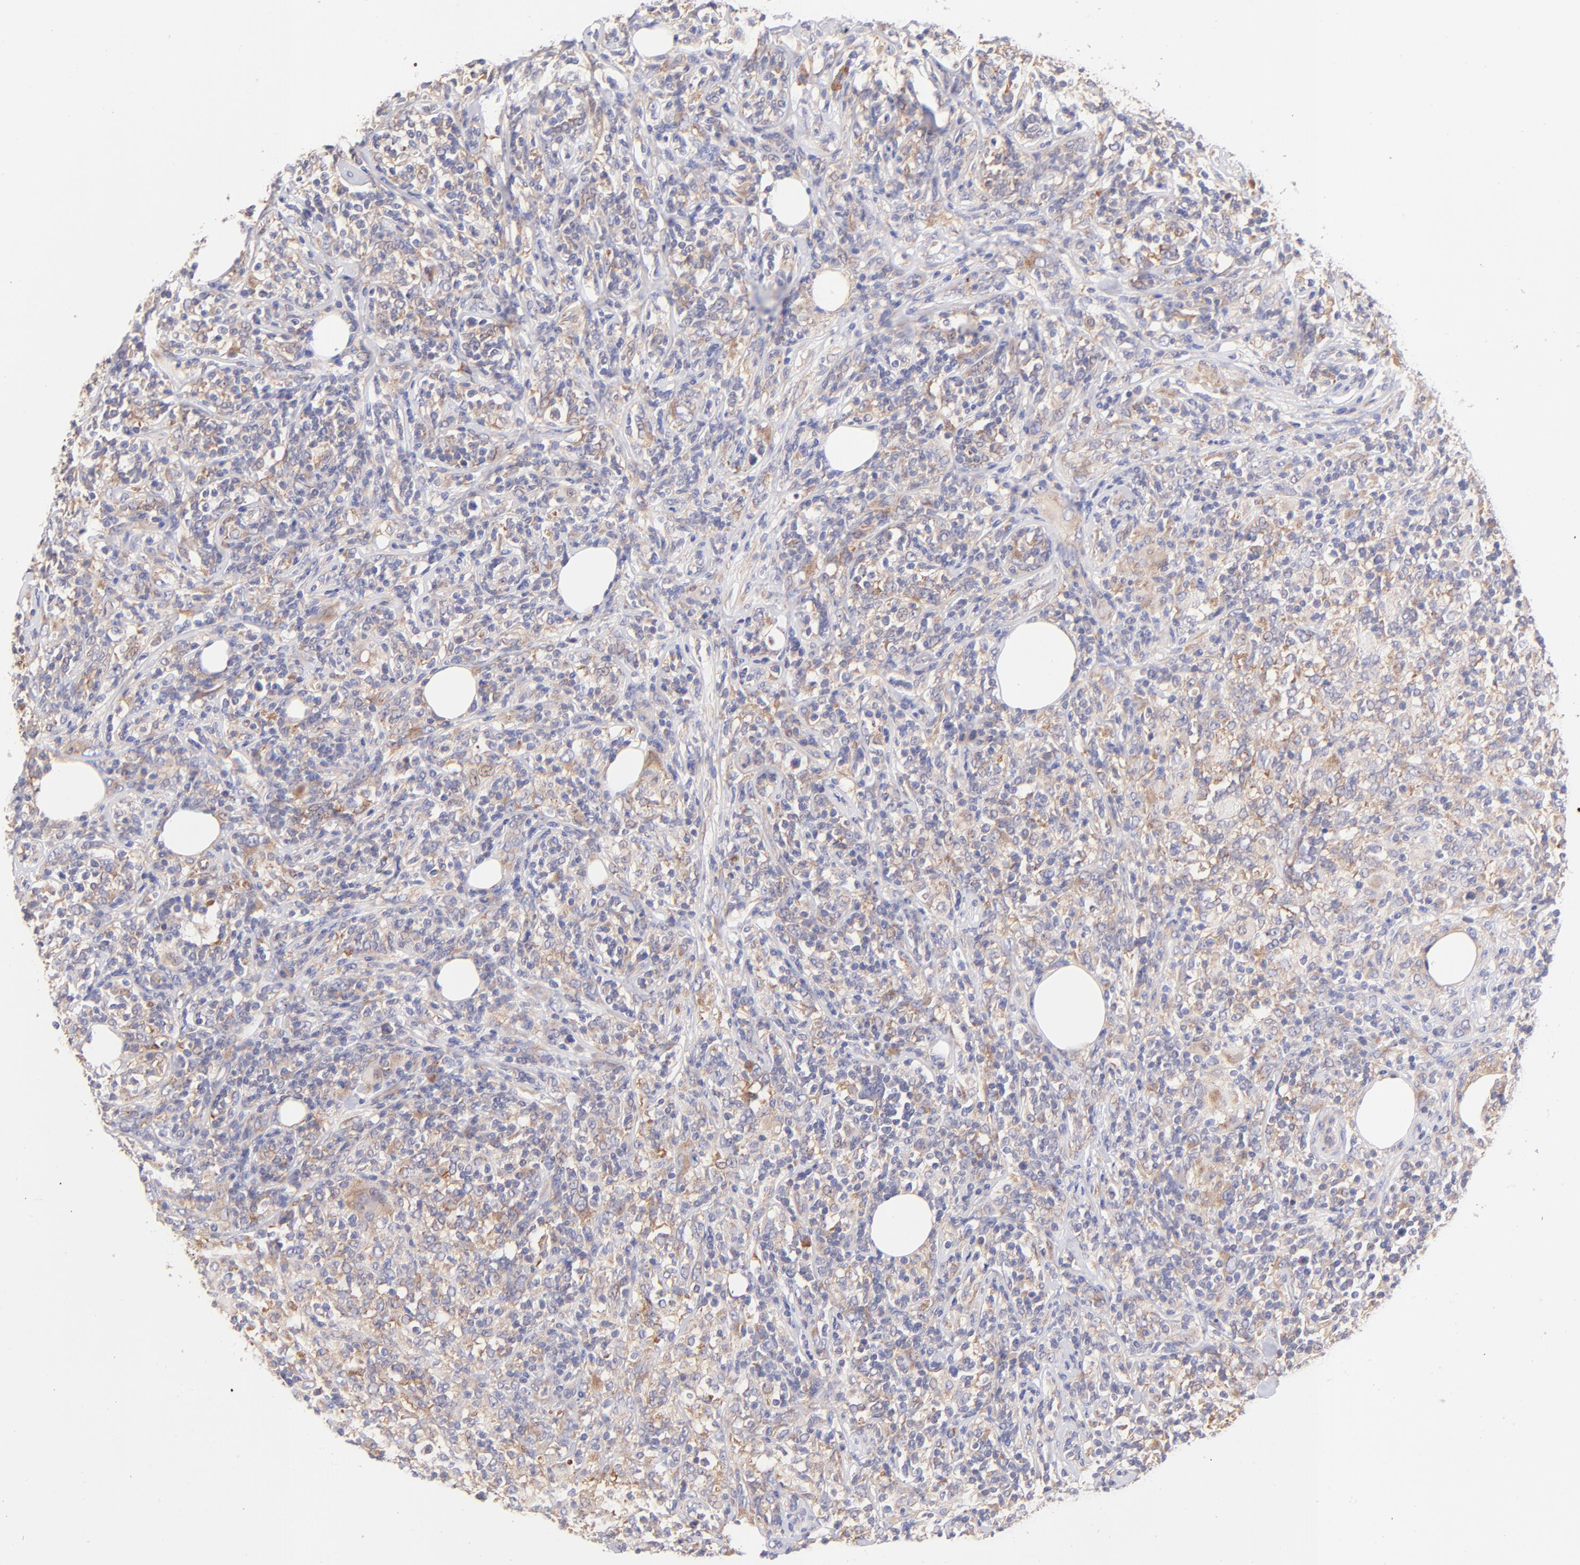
{"staining": {"intensity": "moderate", "quantity": "25%-75%", "location": "cytoplasmic/membranous"}, "tissue": "lymphoma", "cell_type": "Tumor cells", "image_type": "cancer", "snomed": [{"axis": "morphology", "description": "Malignant lymphoma, non-Hodgkin's type, High grade"}, {"axis": "topography", "description": "Lymph node"}], "caption": "Human lymphoma stained with a brown dye reveals moderate cytoplasmic/membranous positive expression in about 25%-75% of tumor cells.", "gene": "RPL11", "patient": {"sex": "female", "age": 84}}